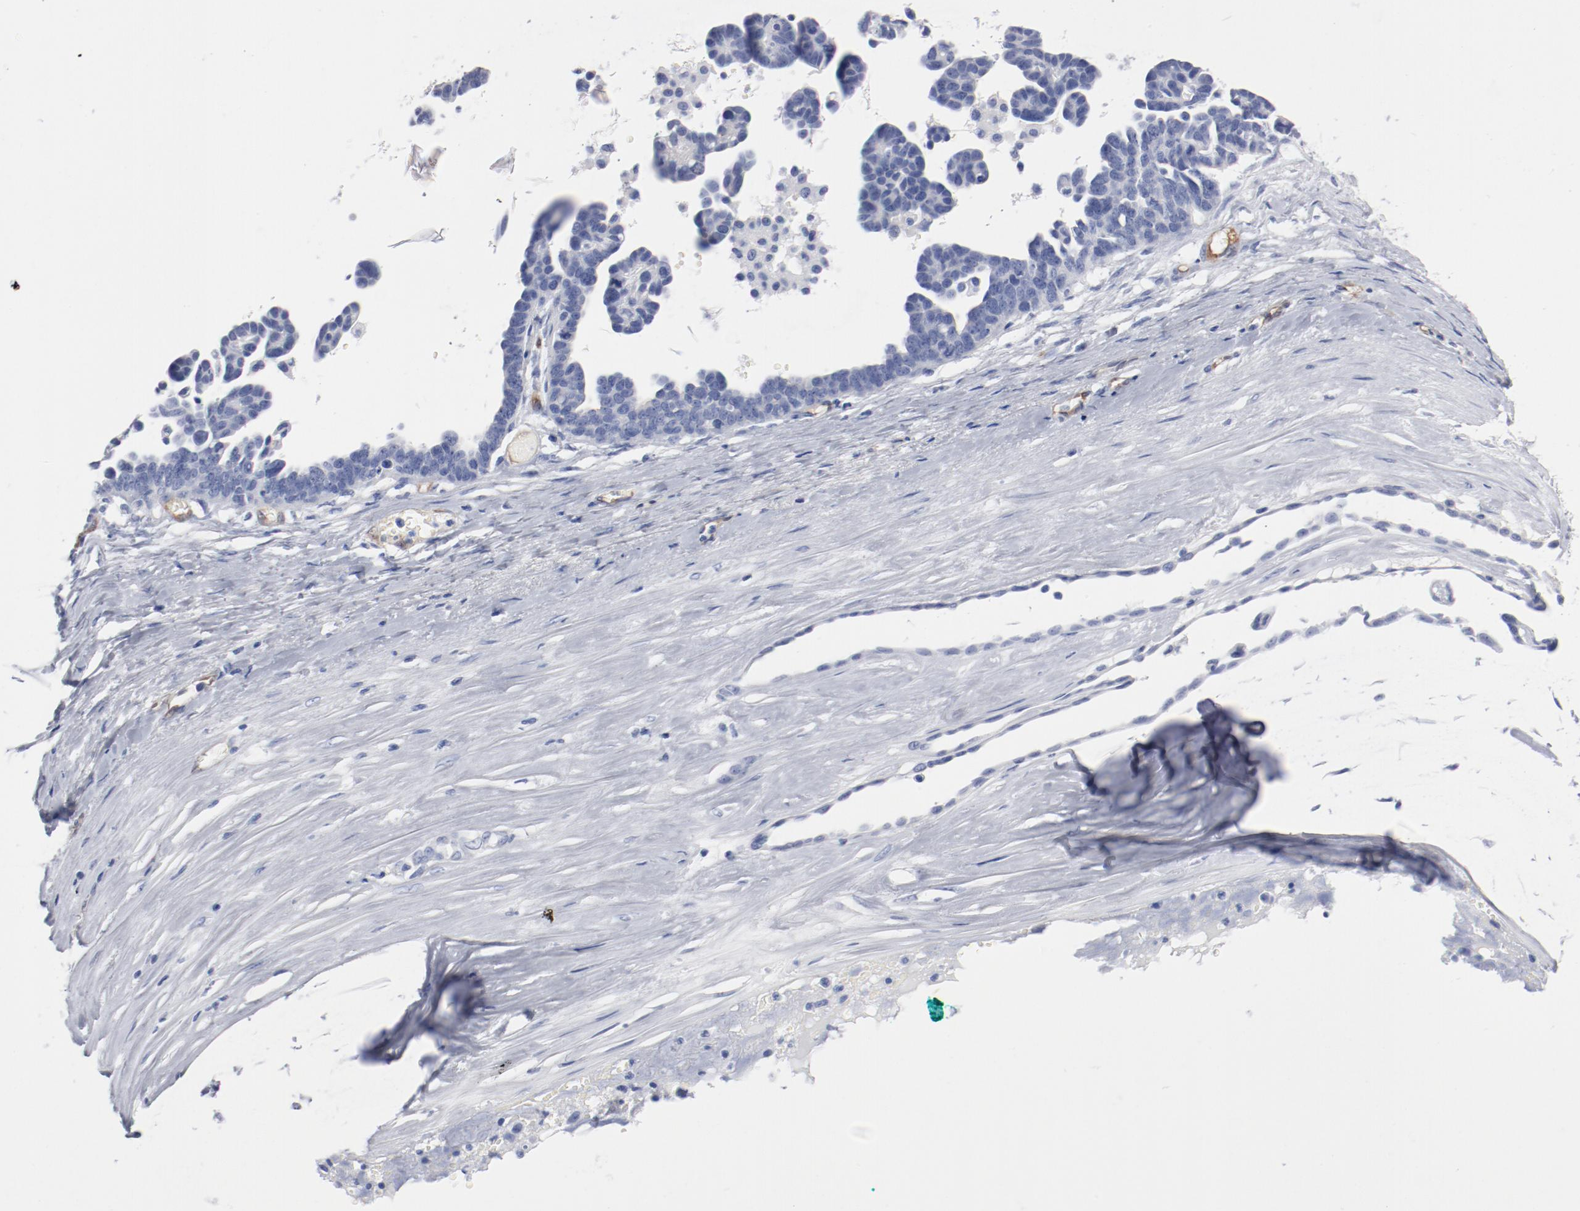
{"staining": {"intensity": "negative", "quantity": "none", "location": "none"}, "tissue": "ovarian cancer", "cell_type": "Tumor cells", "image_type": "cancer", "snomed": [{"axis": "morphology", "description": "Cystadenocarcinoma, serous, NOS"}, {"axis": "topography", "description": "Ovary"}], "caption": "Immunohistochemical staining of human ovarian cancer exhibits no significant staining in tumor cells.", "gene": "SHANK3", "patient": {"sex": "female", "age": 54}}